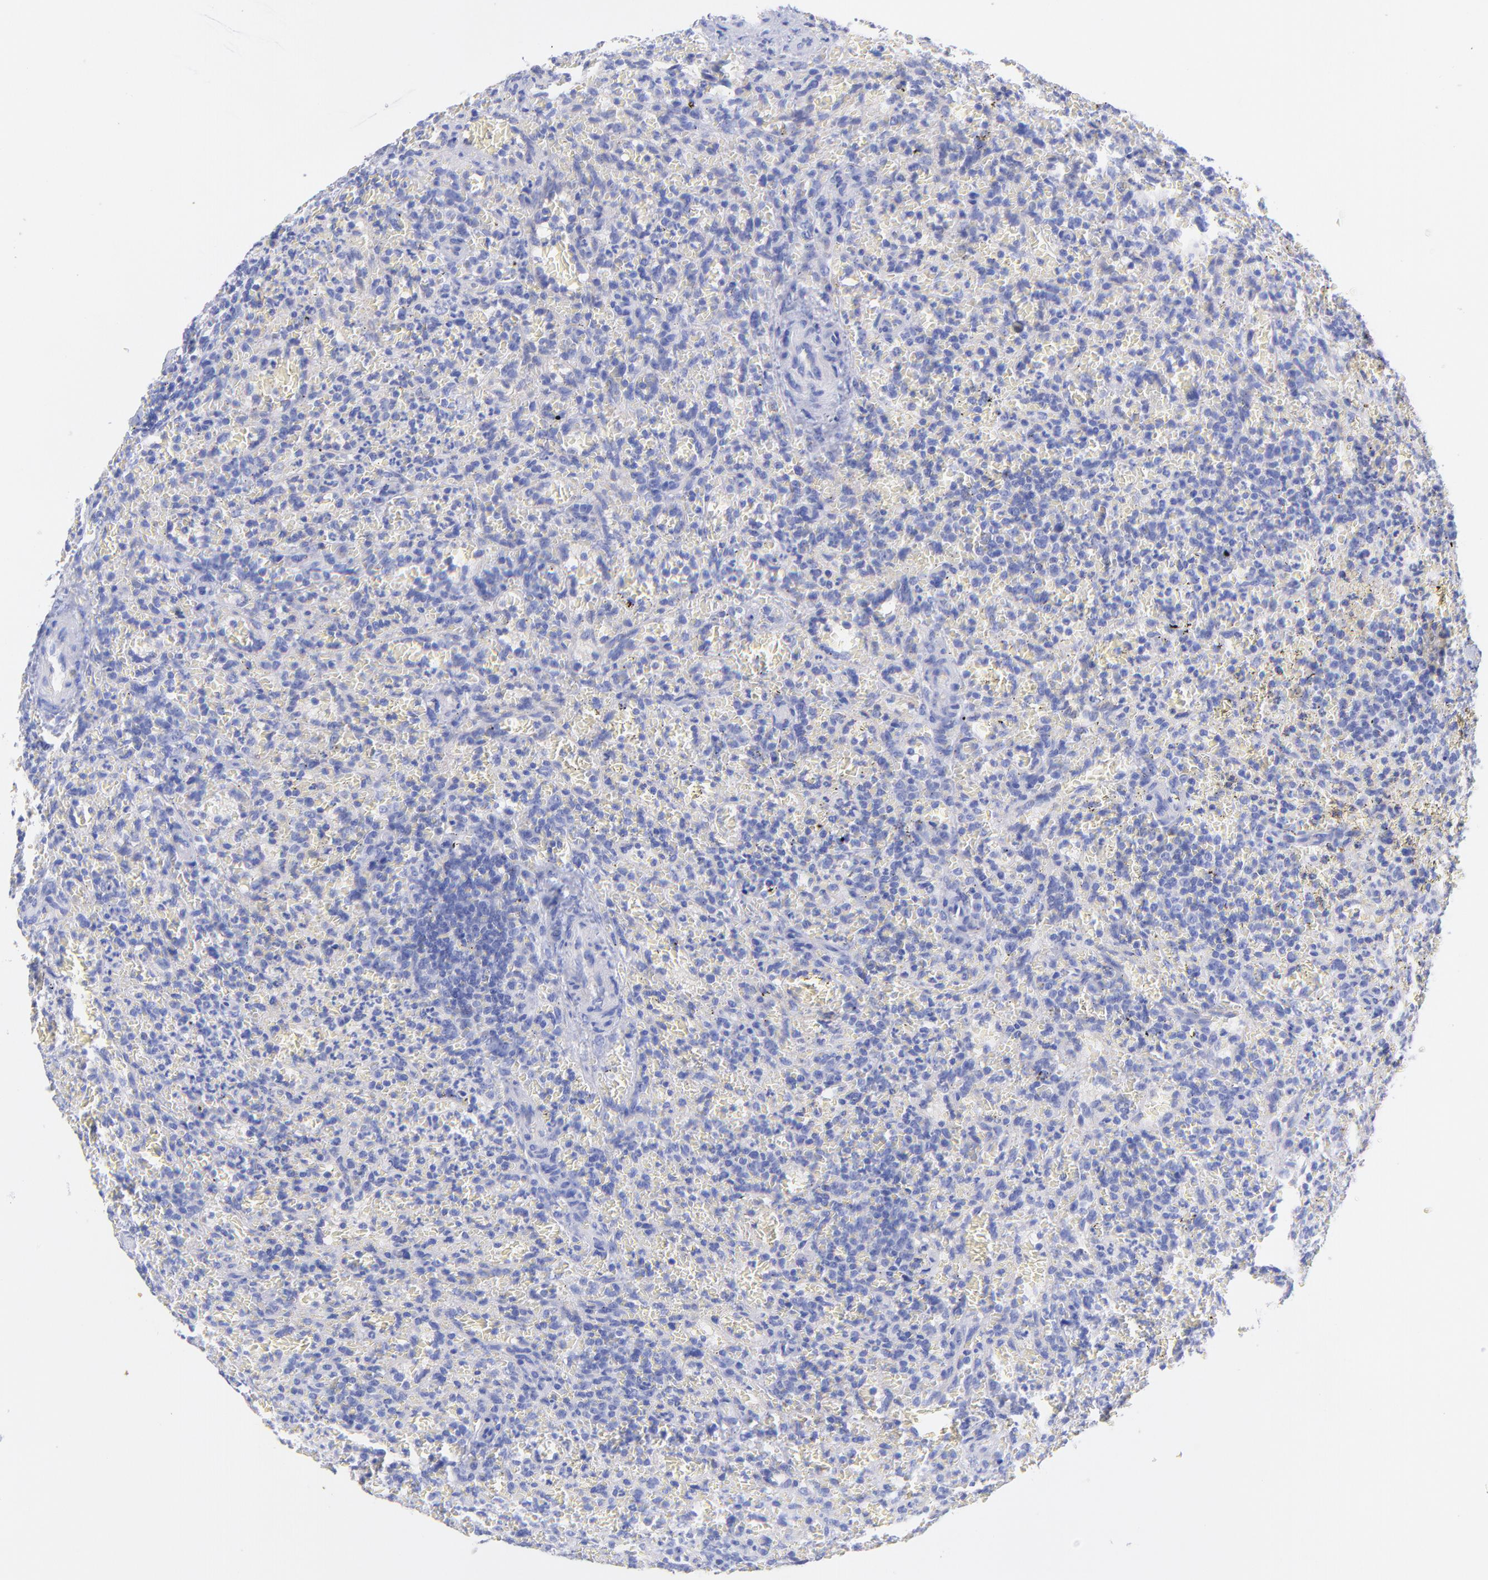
{"staining": {"intensity": "negative", "quantity": "none", "location": "none"}, "tissue": "lymphoma", "cell_type": "Tumor cells", "image_type": "cancer", "snomed": [{"axis": "morphology", "description": "Malignant lymphoma, non-Hodgkin's type, Low grade"}, {"axis": "topography", "description": "Spleen"}], "caption": "Tumor cells show no significant protein expression in lymphoma.", "gene": "GPHN", "patient": {"sex": "female", "age": 64}}